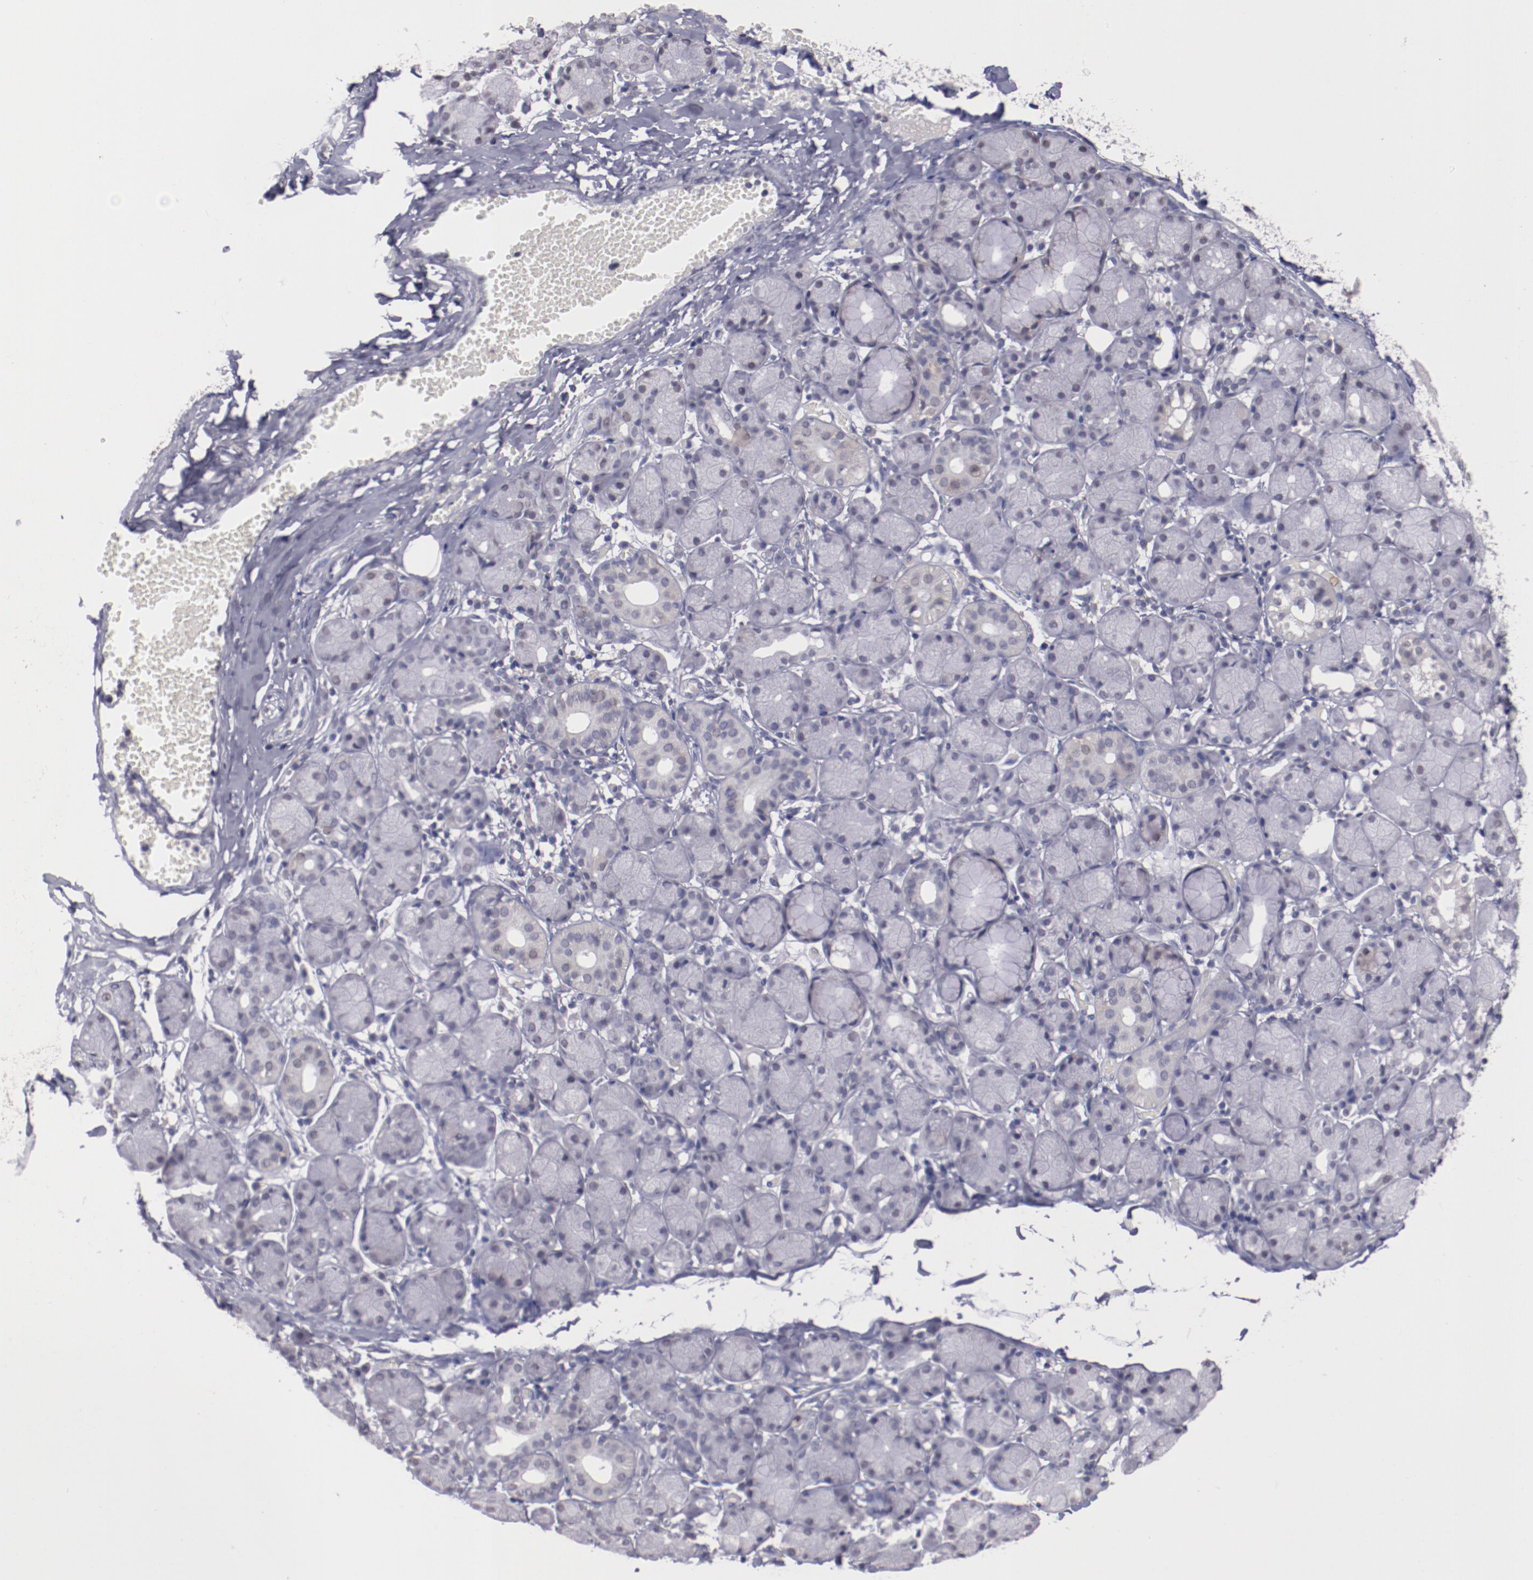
{"staining": {"intensity": "moderate", "quantity": "<25%", "location": "cytoplasmic/membranous,nuclear"}, "tissue": "salivary gland", "cell_type": "Glandular cells", "image_type": "normal", "snomed": [{"axis": "morphology", "description": "Normal tissue, NOS"}, {"axis": "topography", "description": "Salivary gland"}], "caption": "Moderate cytoplasmic/membranous,nuclear expression is seen in about <25% of glandular cells in unremarkable salivary gland.", "gene": "NRXN3", "patient": {"sex": "female", "age": 24}}